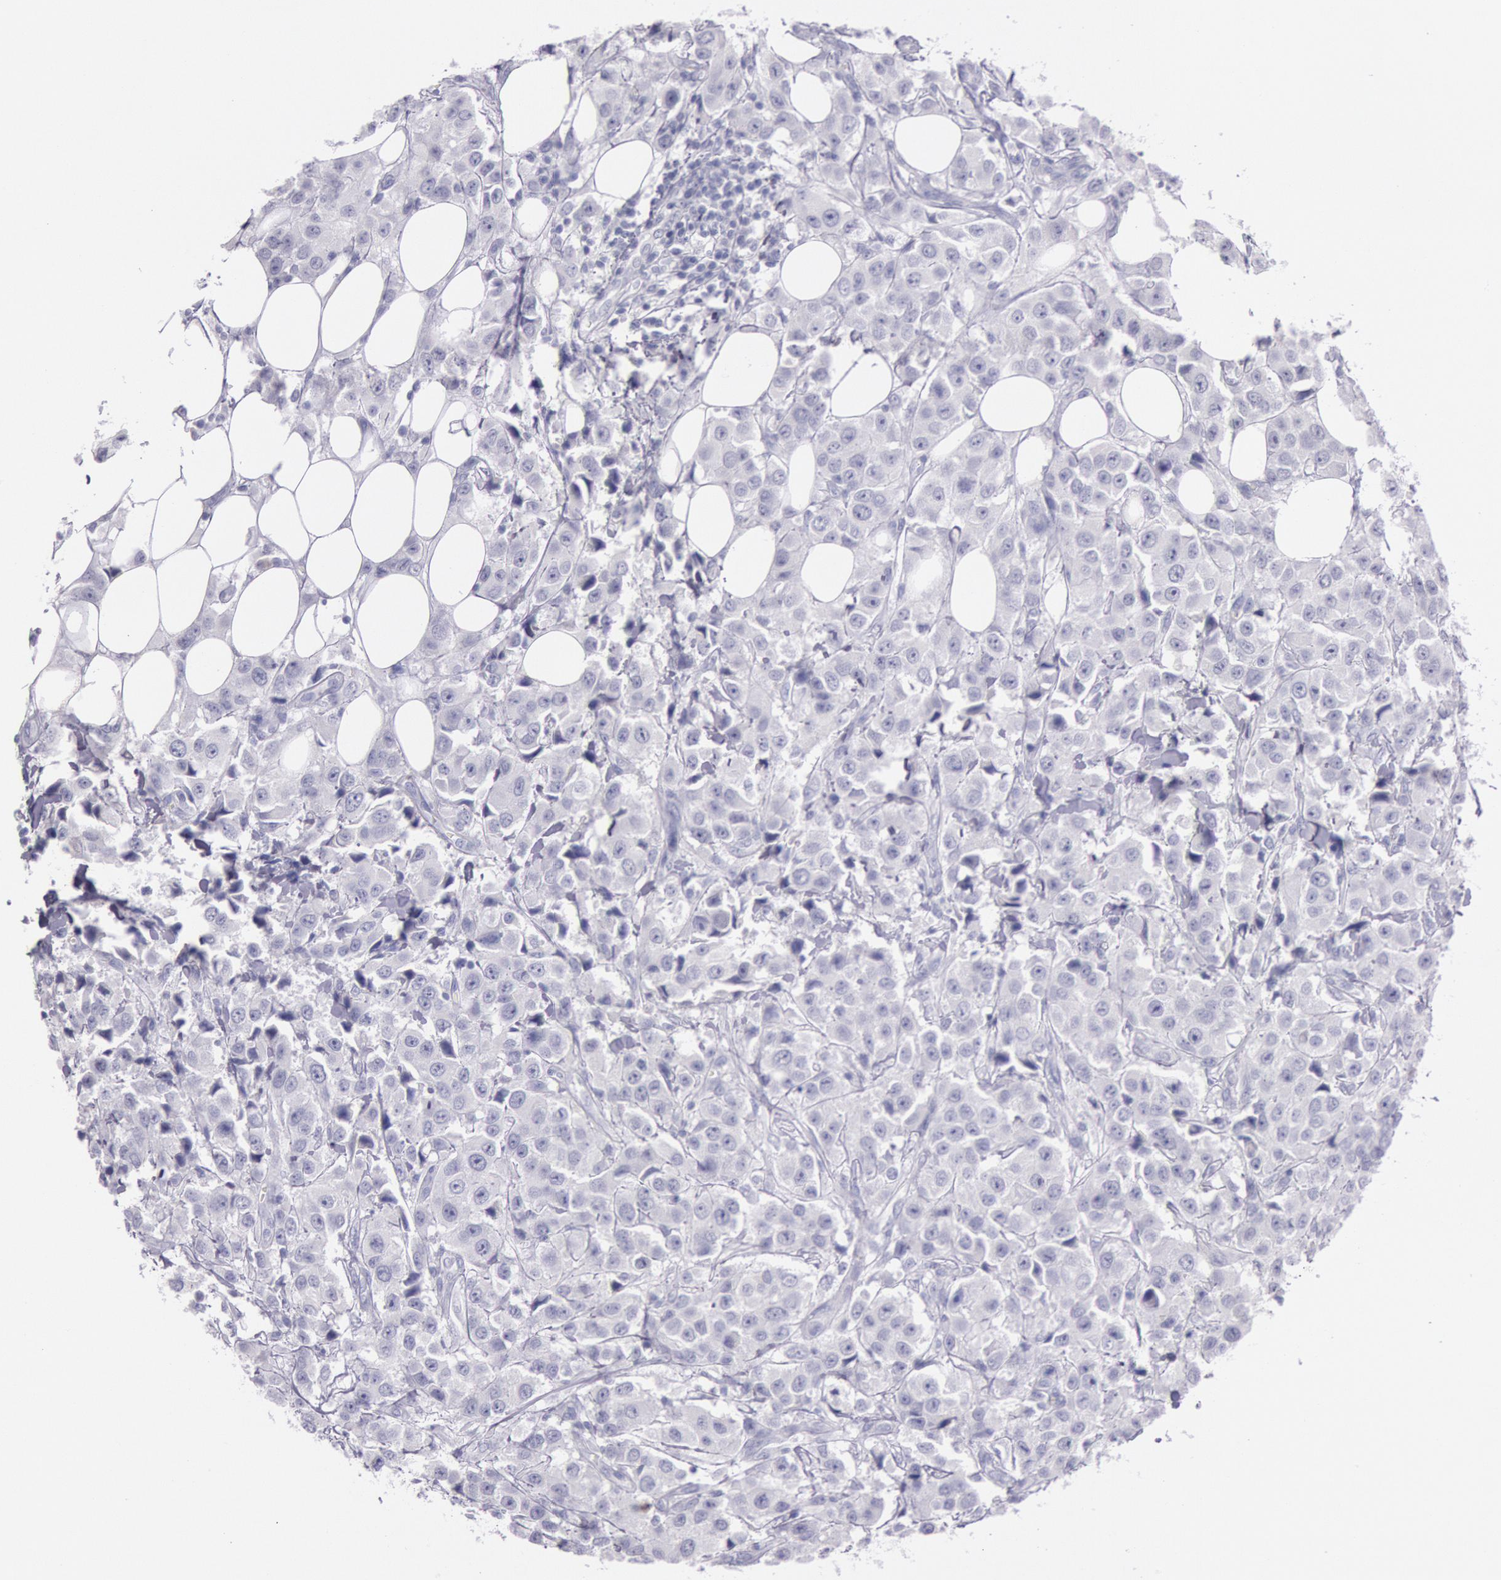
{"staining": {"intensity": "negative", "quantity": "none", "location": "none"}, "tissue": "breast cancer", "cell_type": "Tumor cells", "image_type": "cancer", "snomed": [{"axis": "morphology", "description": "Duct carcinoma"}, {"axis": "topography", "description": "Breast"}], "caption": "Breast cancer stained for a protein using immunohistochemistry displays no expression tumor cells.", "gene": "EGFR", "patient": {"sex": "female", "age": 58}}